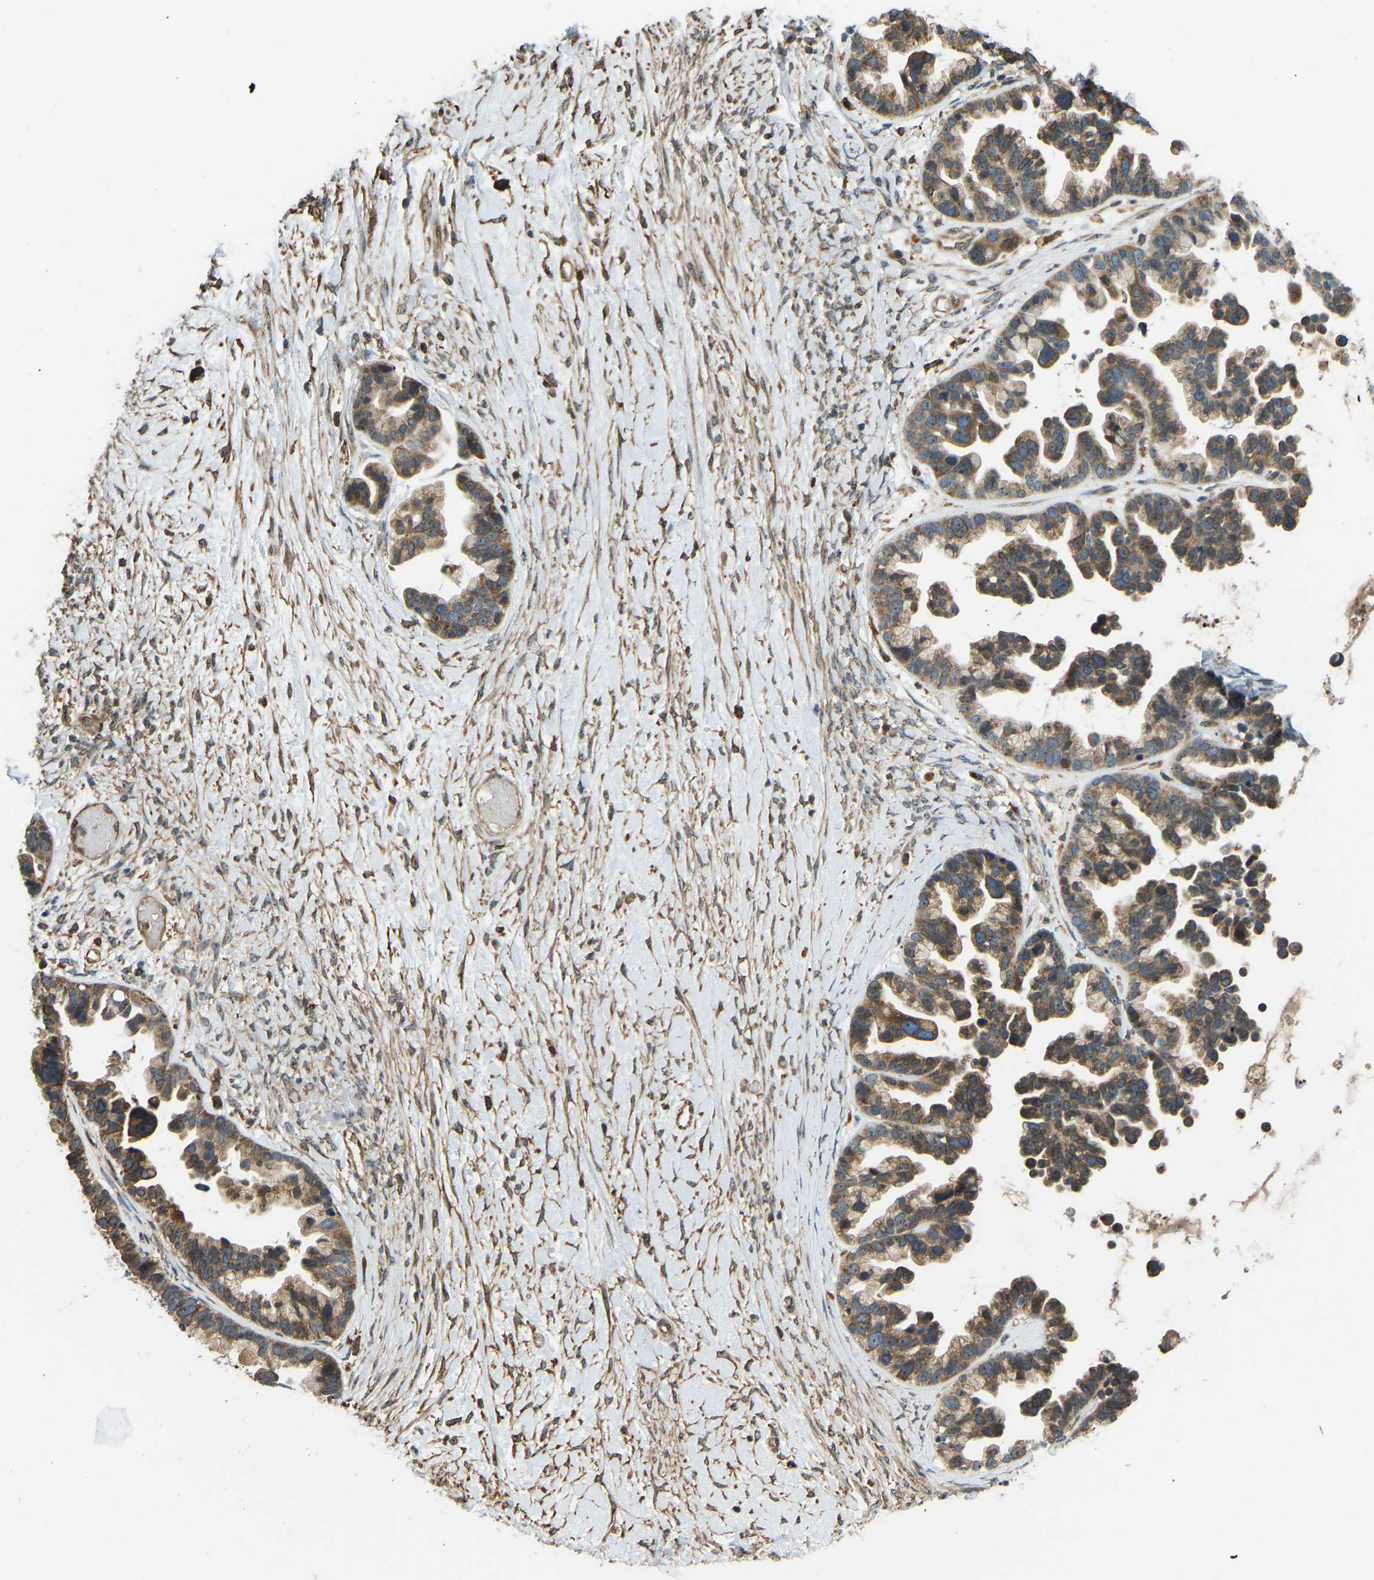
{"staining": {"intensity": "strong", "quantity": ">75%", "location": "cytoplasmic/membranous,nuclear"}, "tissue": "ovarian cancer", "cell_type": "Tumor cells", "image_type": "cancer", "snomed": [{"axis": "morphology", "description": "Cystadenocarcinoma, serous, NOS"}, {"axis": "topography", "description": "Ovary"}], "caption": "Human serous cystadenocarcinoma (ovarian) stained with a protein marker demonstrates strong staining in tumor cells.", "gene": "OS9", "patient": {"sex": "female", "age": 56}}